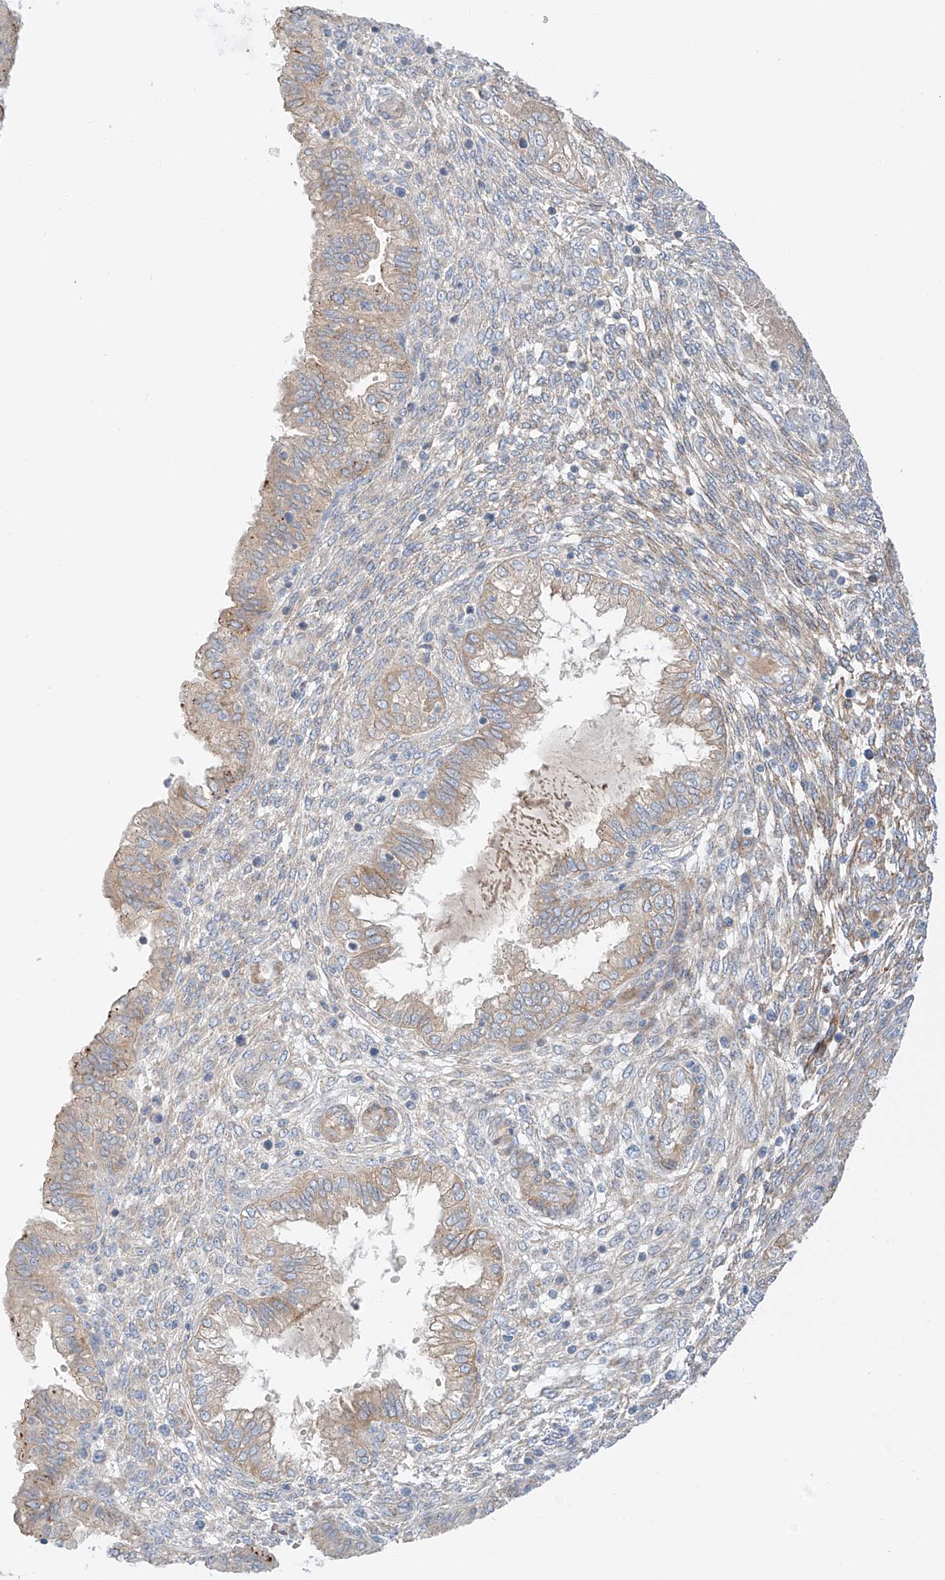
{"staining": {"intensity": "negative", "quantity": "none", "location": "none"}, "tissue": "endometrium", "cell_type": "Cells in endometrial stroma", "image_type": "normal", "snomed": [{"axis": "morphology", "description": "Normal tissue, NOS"}, {"axis": "topography", "description": "Endometrium"}], "caption": "Immunohistochemistry (IHC) image of normal endometrium: human endometrium stained with DAB demonstrates no significant protein positivity in cells in endometrial stroma. (Immunohistochemistry, brightfield microscopy, high magnification).", "gene": "MINDY4", "patient": {"sex": "female", "age": 33}}